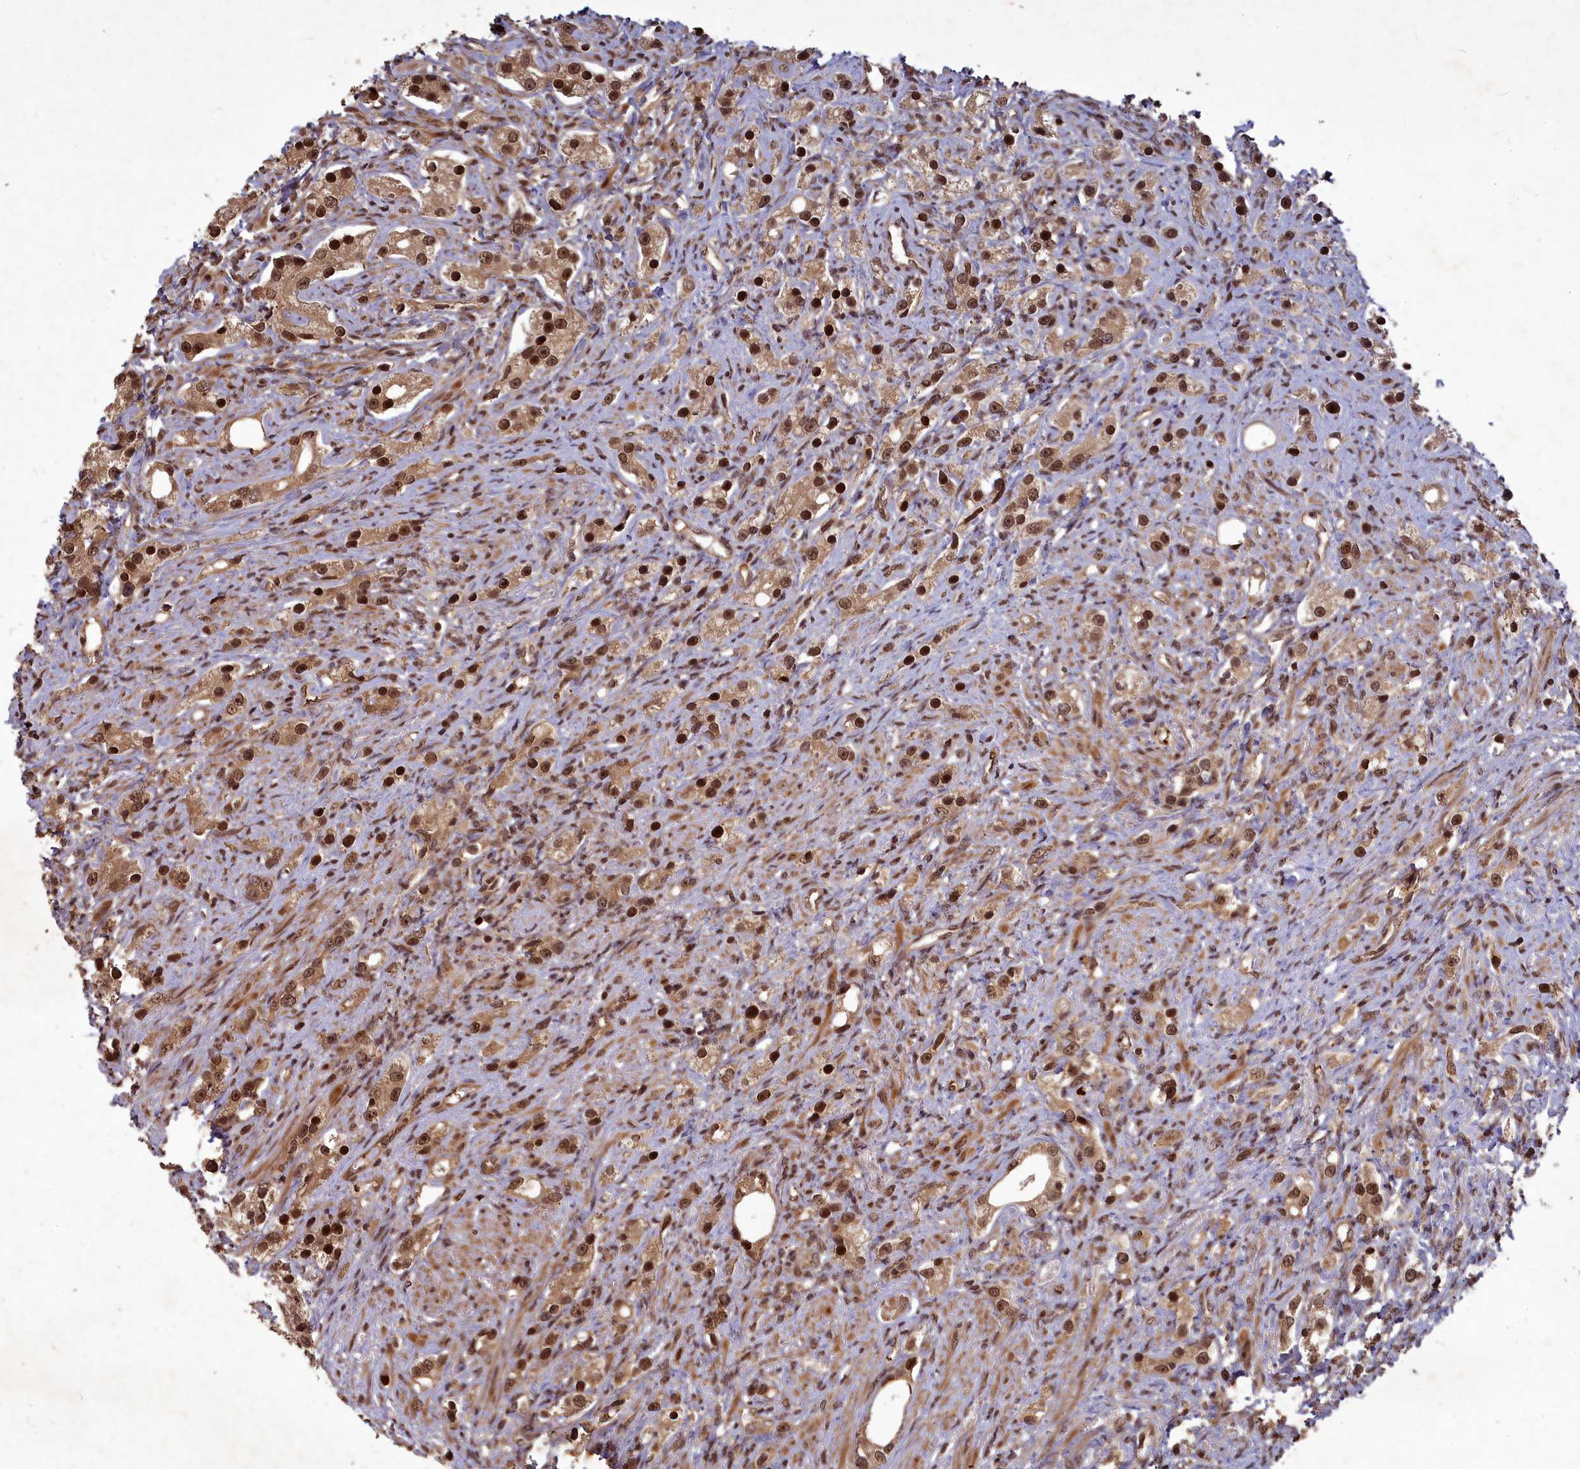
{"staining": {"intensity": "strong", "quantity": ">75%", "location": "nuclear"}, "tissue": "prostate cancer", "cell_type": "Tumor cells", "image_type": "cancer", "snomed": [{"axis": "morphology", "description": "Adenocarcinoma, High grade"}, {"axis": "topography", "description": "Prostate"}], "caption": "This image demonstrates IHC staining of high-grade adenocarcinoma (prostate), with high strong nuclear positivity in about >75% of tumor cells.", "gene": "SRMS", "patient": {"sex": "male", "age": 63}}